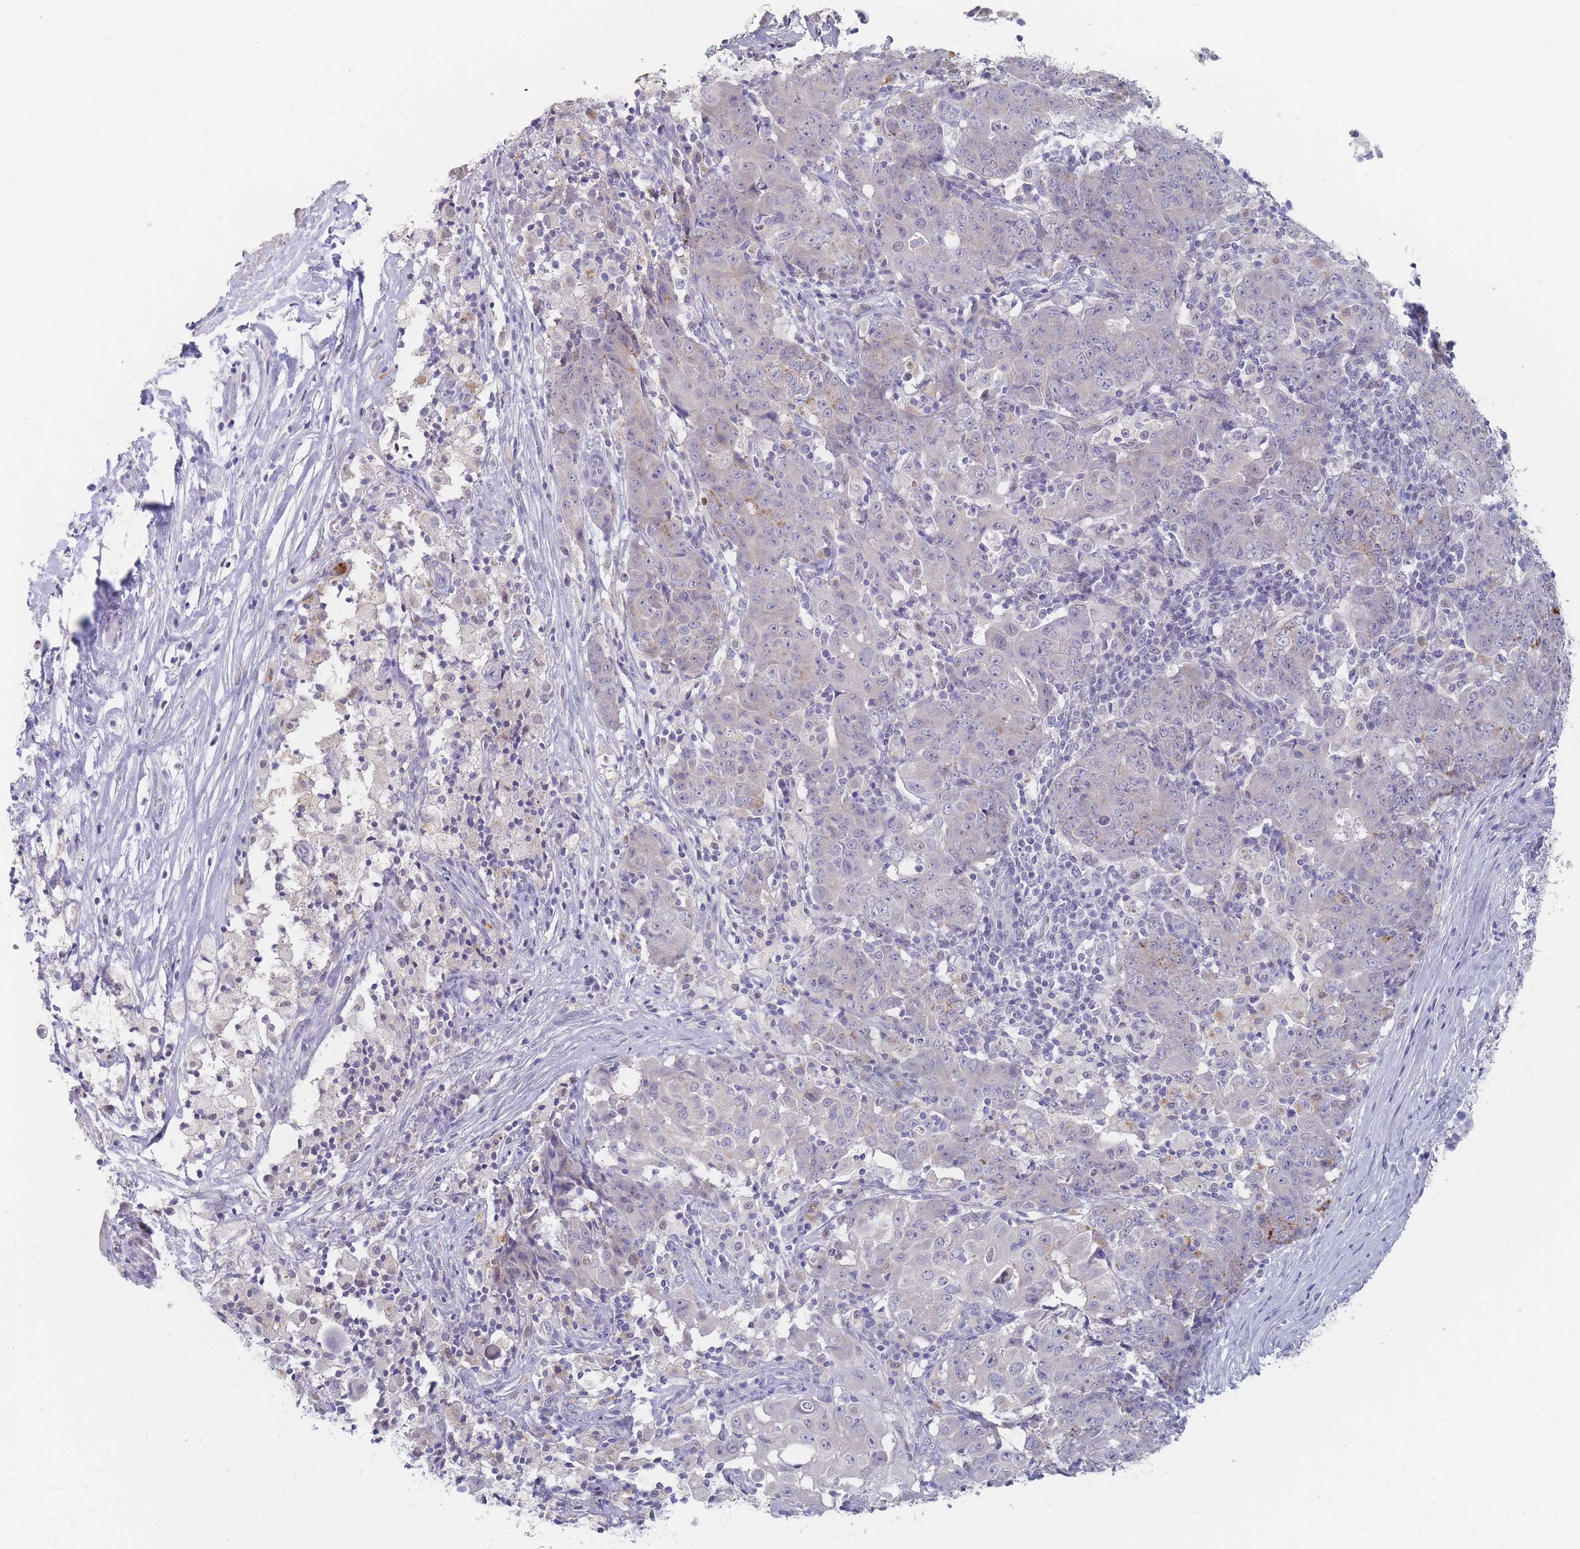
{"staining": {"intensity": "moderate", "quantity": "<25%", "location": "cytoplasmic/membranous"}, "tissue": "ovarian cancer", "cell_type": "Tumor cells", "image_type": "cancer", "snomed": [{"axis": "morphology", "description": "Carcinoma, endometroid"}, {"axis": "topography", "description": "Ovary"}], "caption": "Immunohistochemical staining of human ovarian endometroid carcinoma reveals low levels of moderate cytoplasmic/membranous positivity in approximately <25% of tumor cells.", "gene": "CYP51A1", "patient": {"sex": "female", "age": 42}}